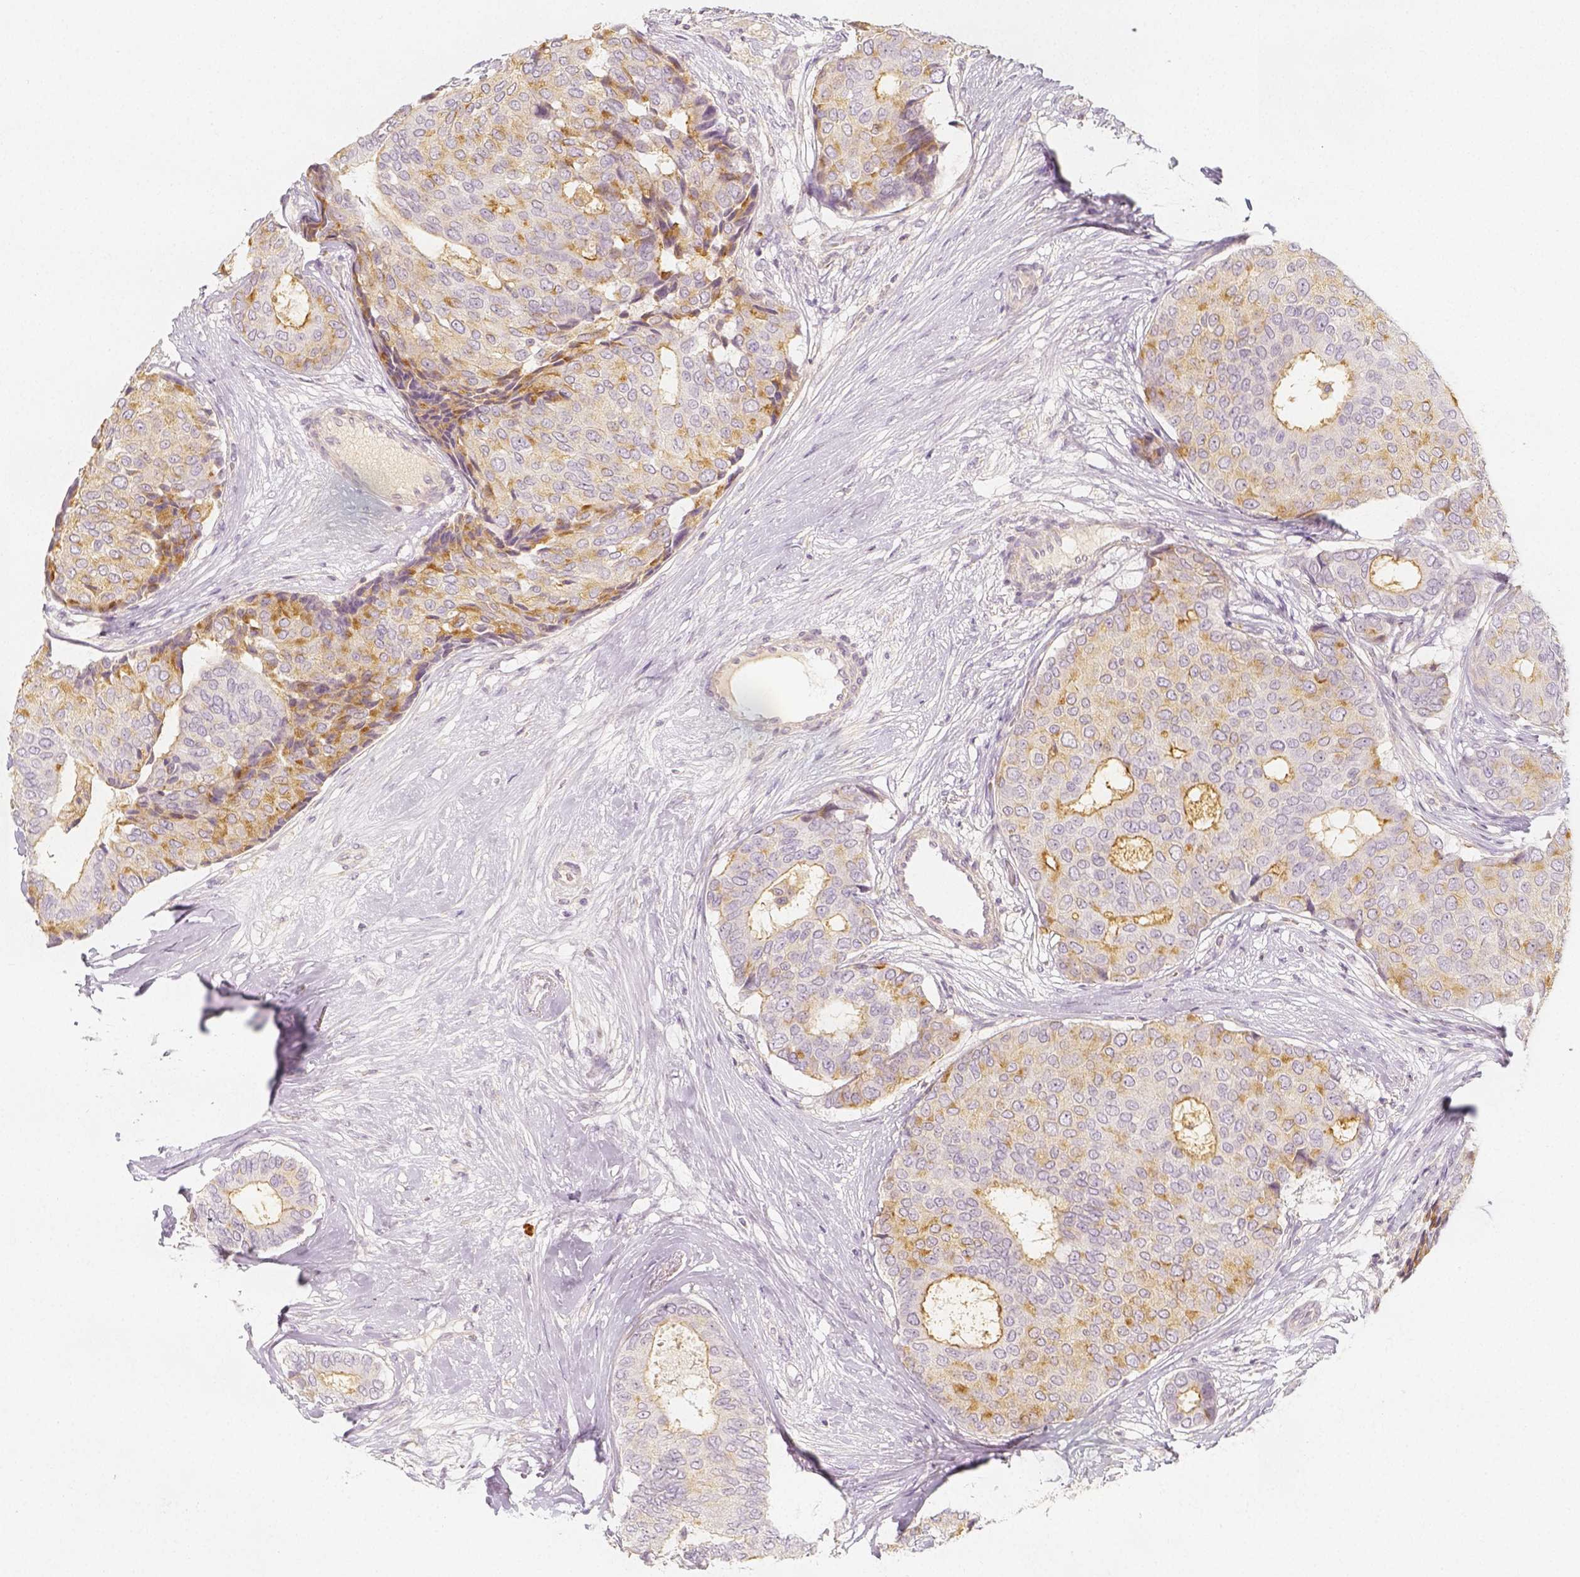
{"staining": {"intensity": "moderate", "quantity": "25%-75%", "location": "cytoplasmic/membranous"}, "tissue": "breast cancer", "cell_type": "Tumor cells", "image_type": "cancer", "snomed": [{"axis": "morphology", "description": "Duct carcinoma"}, {"axis": "topography", "description": "Breast"}], "caption": "Human breast cancer stained with a brown dye displays moderate cytoplasmic/membranous positive positivity in about 25%-75% of tumor cells.", "gene": "PTPRJ", "patient": {"sex": "female", "age": 75}}